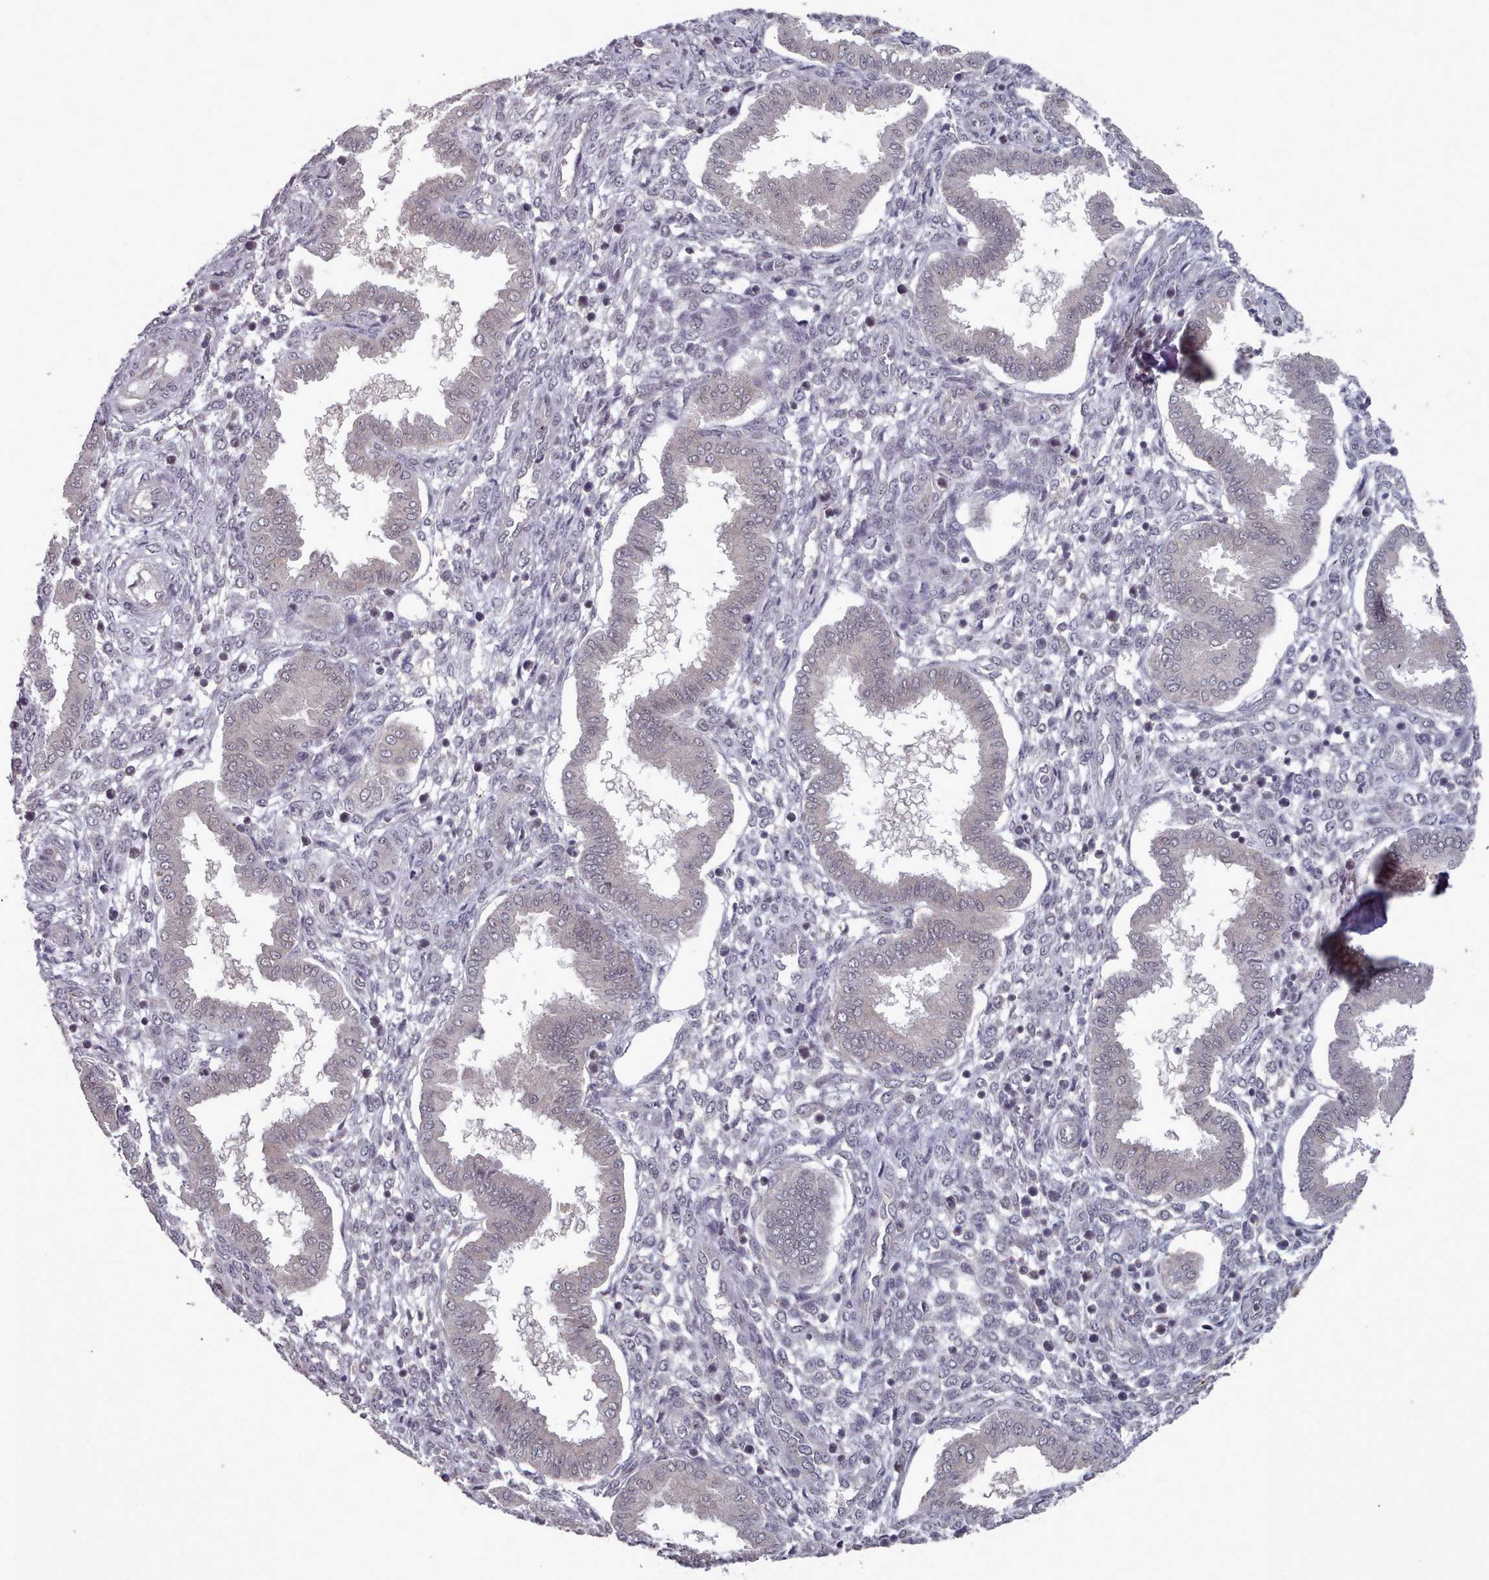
{"staining": {"intensity": "negative", "quantity": "none", "location": "none"}, "tissue": "endometrium", "cell_type": "Cells in endometrial stroma", "image_type": "normal", "snomed": [{"axis": "morphology", "description": "Normal tissue, NOS"}, {"axis": "topography", "description": "Endometrium"}], "caption": "An immunohistochemistry (IHC) histopathology image of normal endometrium is shown. There is no staining in cells in endometrial stroma of endometrium.", "gene": "HYAL3", "patient": {"sex": "female", "age": 24}}